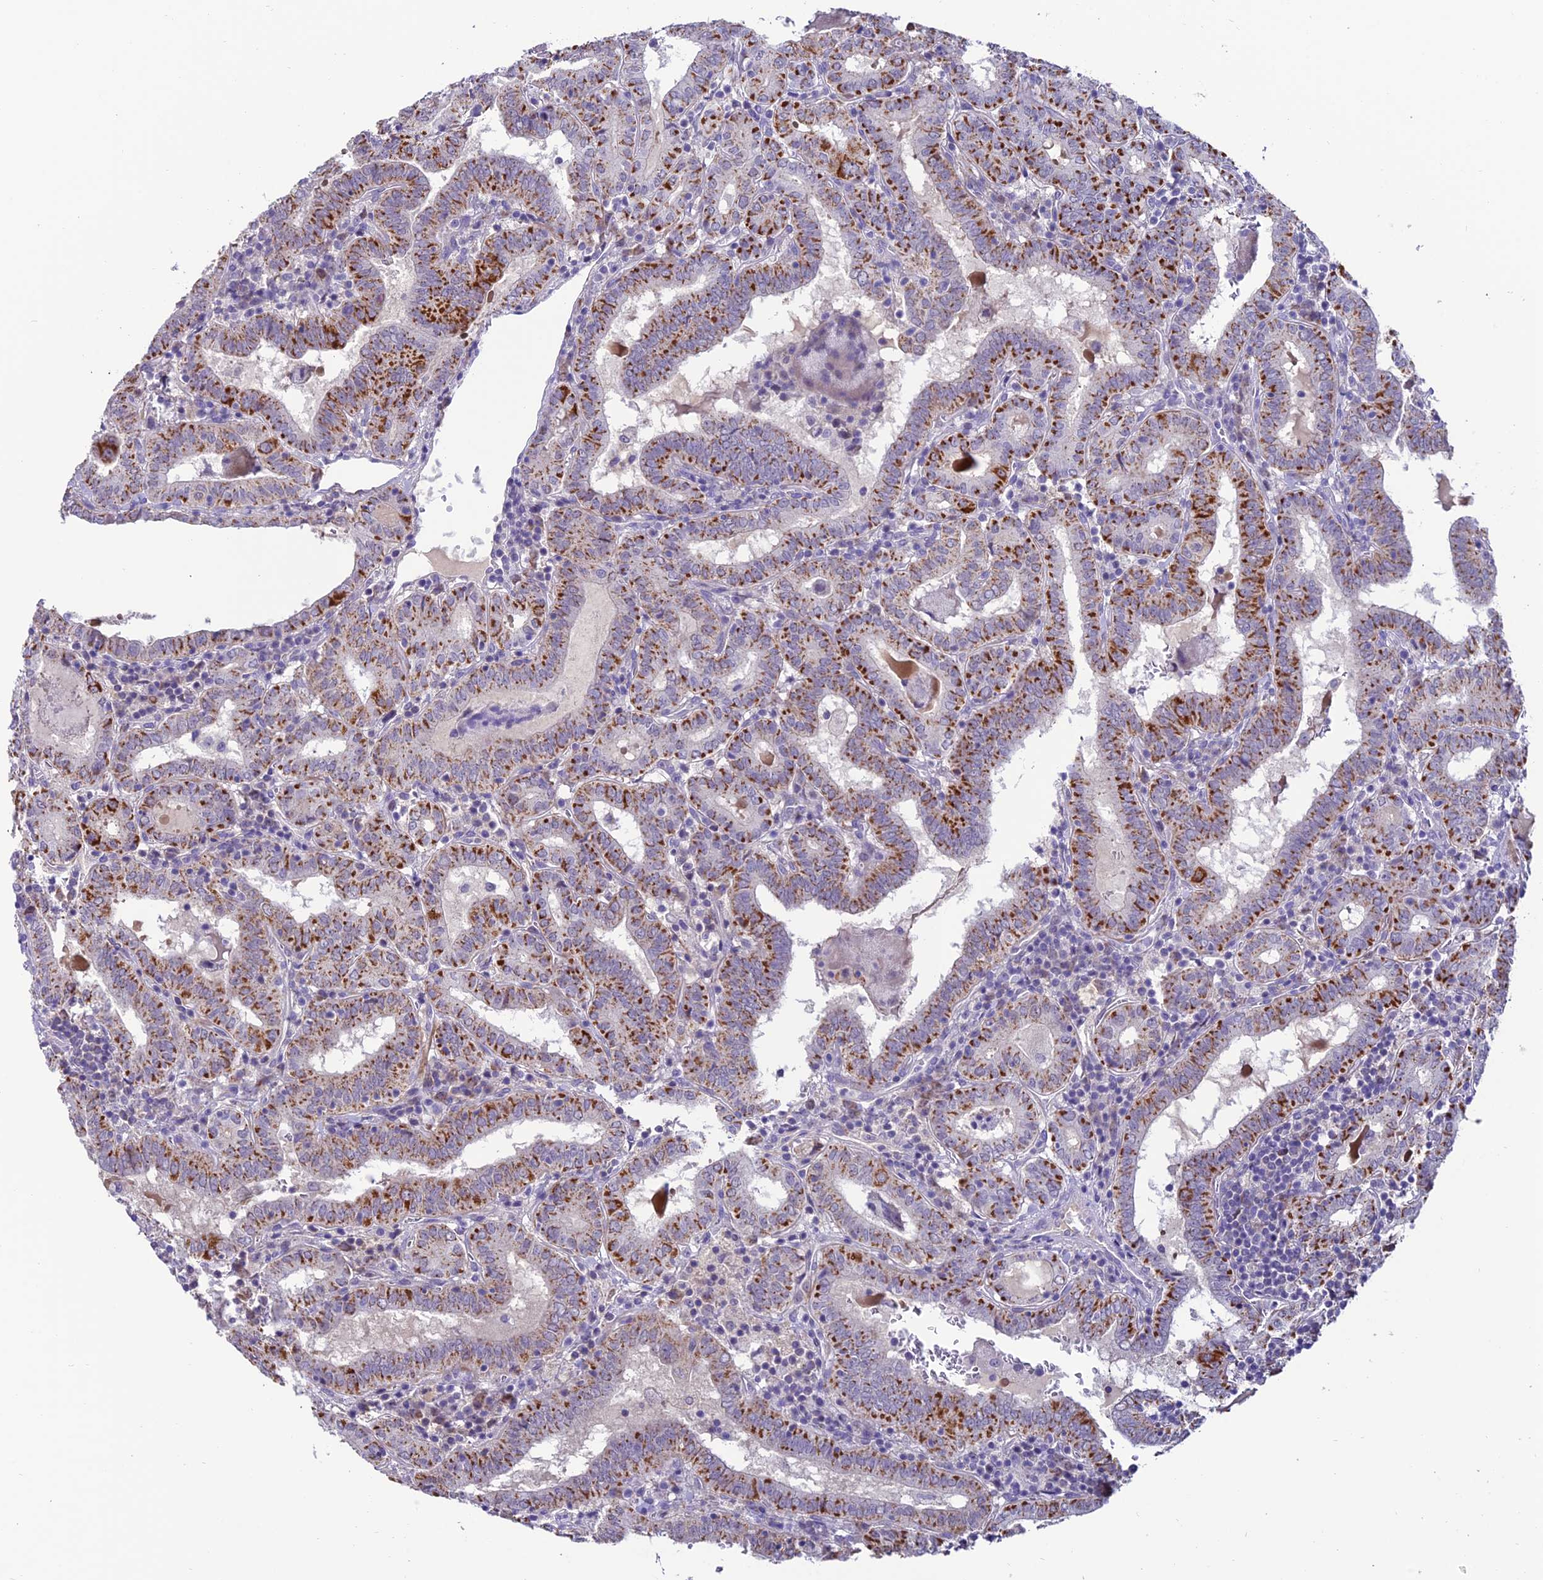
{"staining": {"intensity": "strong", "quantity": ">75%", "location": "cytoplasmic/membranous"}, "tissue": "thyroid cancer", "cell_type": "Tumor cells", "image_type": "cancer", "snomed": [{"axis": "morphology", "description": "Papillary adenocarcinoma, NOS"}, {"axis": "topography", "description": "Thyroid gland"}], "caption": "Tumor cells exhibit strong cytoplasmic/membranous positivity in about >75% of cells in thyroid cancer (papillary adenocarcinoma).", "gene": "SLC10A1", "patient": {"sex": "female", "age": 72}}